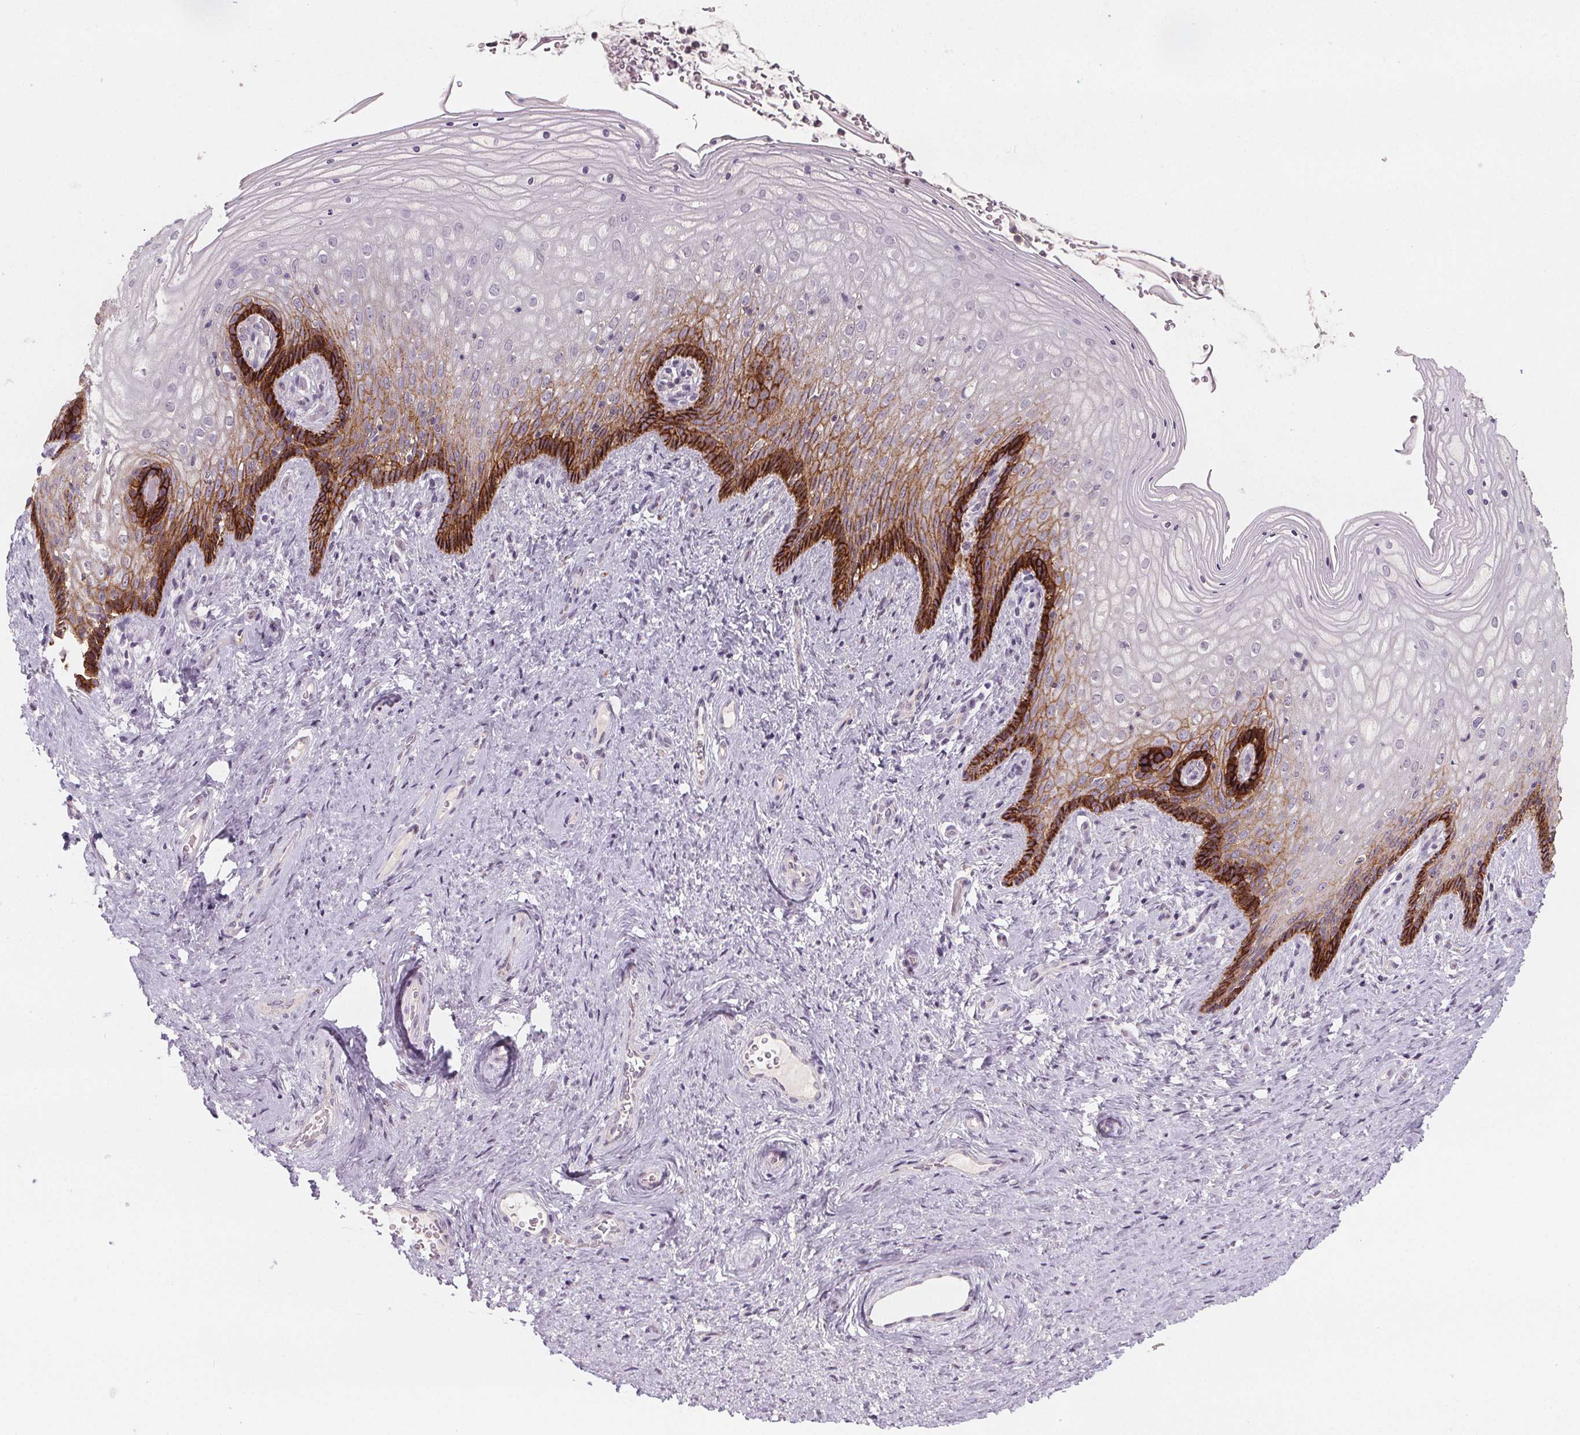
{"staining": {"intensity": "strong", "quantity": "<25%", "location": "cytoplasmic/membranous"}, "tissue": "vagina", "cell_type": "Squamous epithelial cells", "image_type": "normal", "snomed": [{"axis": "morphology", "description": "Normal tissue, NOS"}, {"axis": "topography", "description": "Vagina"}], "caption": "High-power microscopy captured an immunohistochemistry photomicrograph of normal vagina, revealing strong cytoplasmic/membranous staining in about <25% of squamous epithelial cells.", "gene": "ATP1A1", "patient": {"sex": "female", "age": 45}}